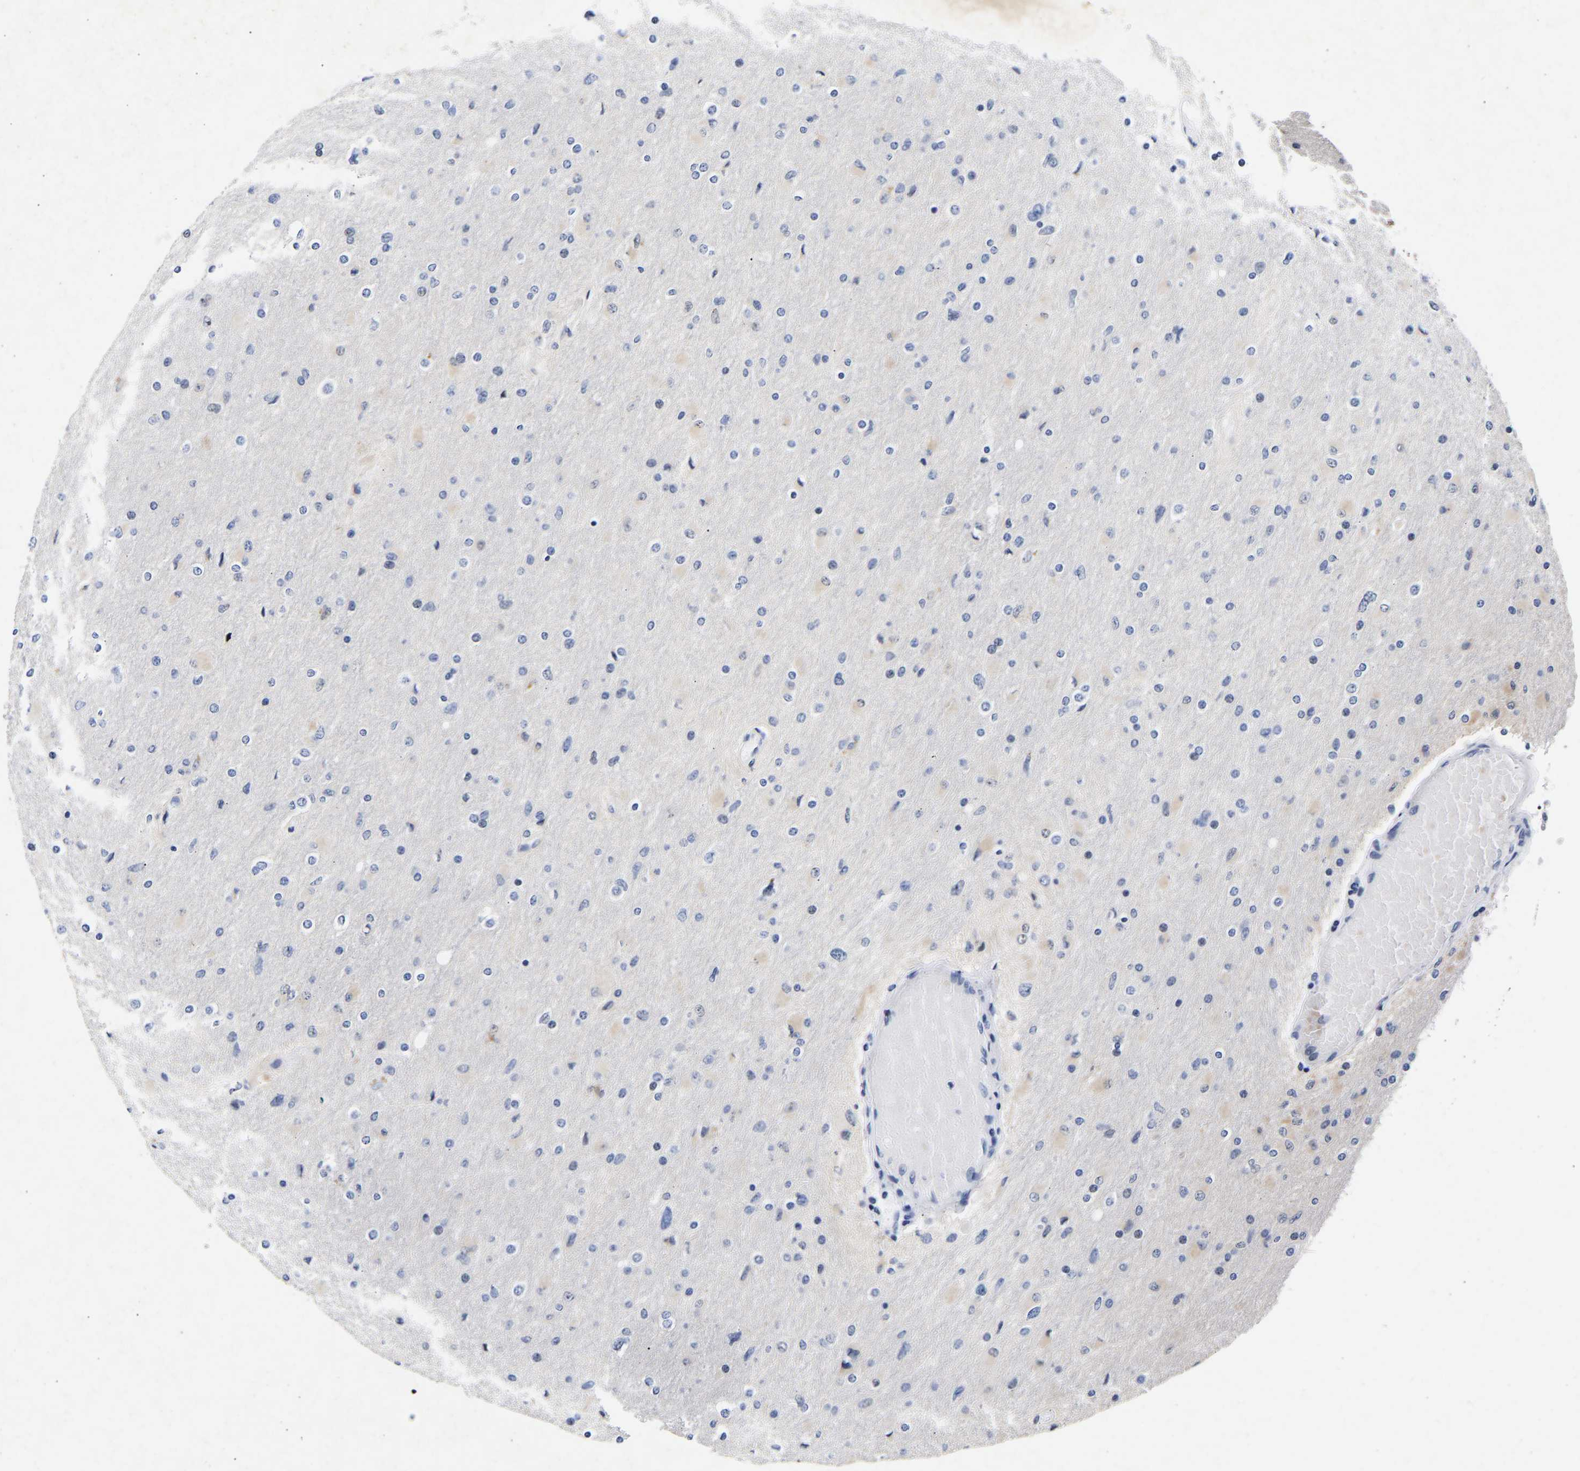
{"staining": {"intensity": "negative", "quantity": "none", "location": "none"}, "tissue": "glioma", "cell_type": "Tumor cells", "image_type": "cancer", "snomed": [{"axis": "morphology", "description": "Glioma, malignant, High grade"}, {"axis": "topography", "description": "Cerebral cortex"}], "caption": "Immunohistochemical staining of glioma reveals no significant expression in tumor cells.", "gene": "CCDC6", "patient": {"sex": "female", "age": 36}}